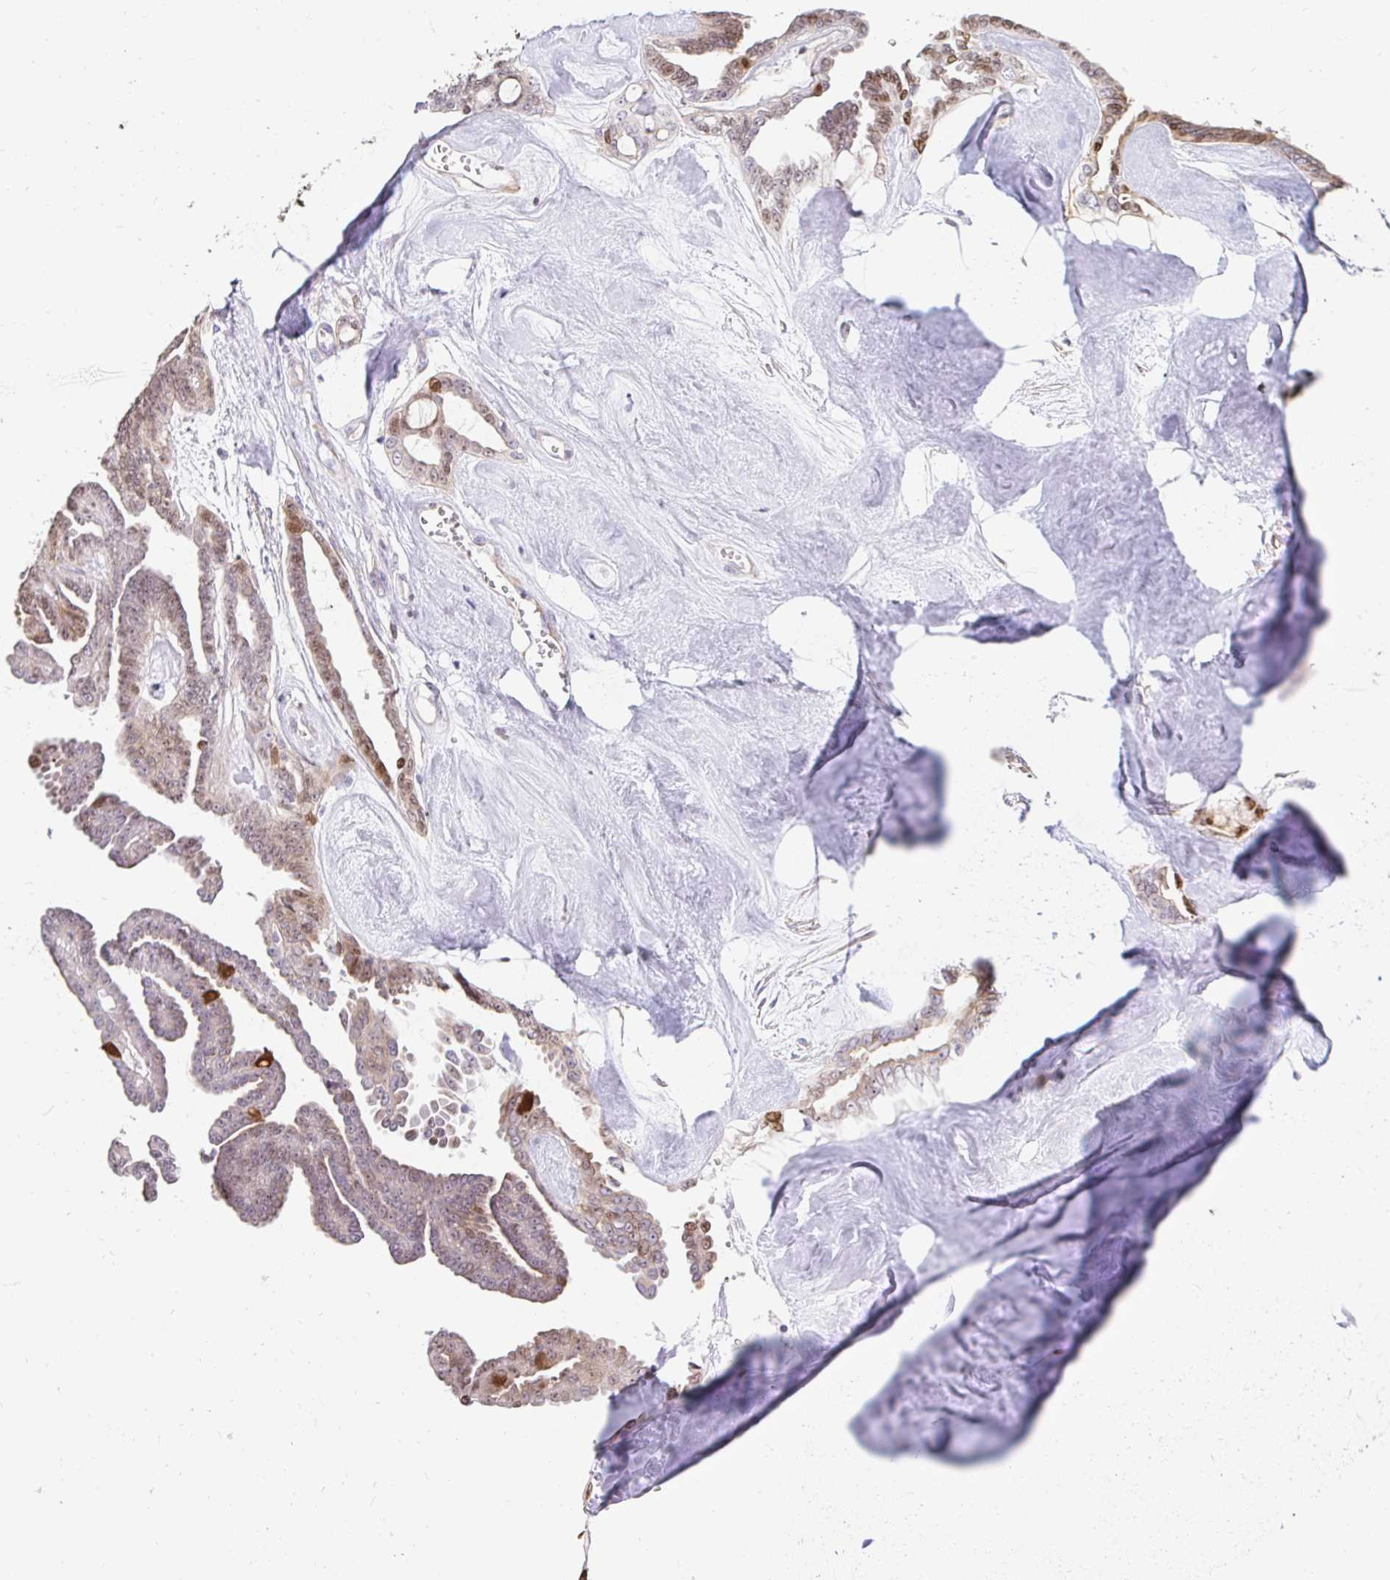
{"staining": {"intensity": "weak", "quantity": "25%-75%", "location": "nuclear"}, "tissue": "ovarian cancer", "cell_type": "Tumor cells", "image_type": "cancer", "snomed": [{"axis": "morphology", "description": "Cystadenocarcinoma, serous, NOS"}, {"axis": "topography", "description": "Ovary"}], "caption": "Serous cystadenocarcinoma (ovarian) stained for a protein reveals weak nuclear positivity in tumor cells.", "gene": "CAPSL", "patient": {"sex": "female", "age": 71}}